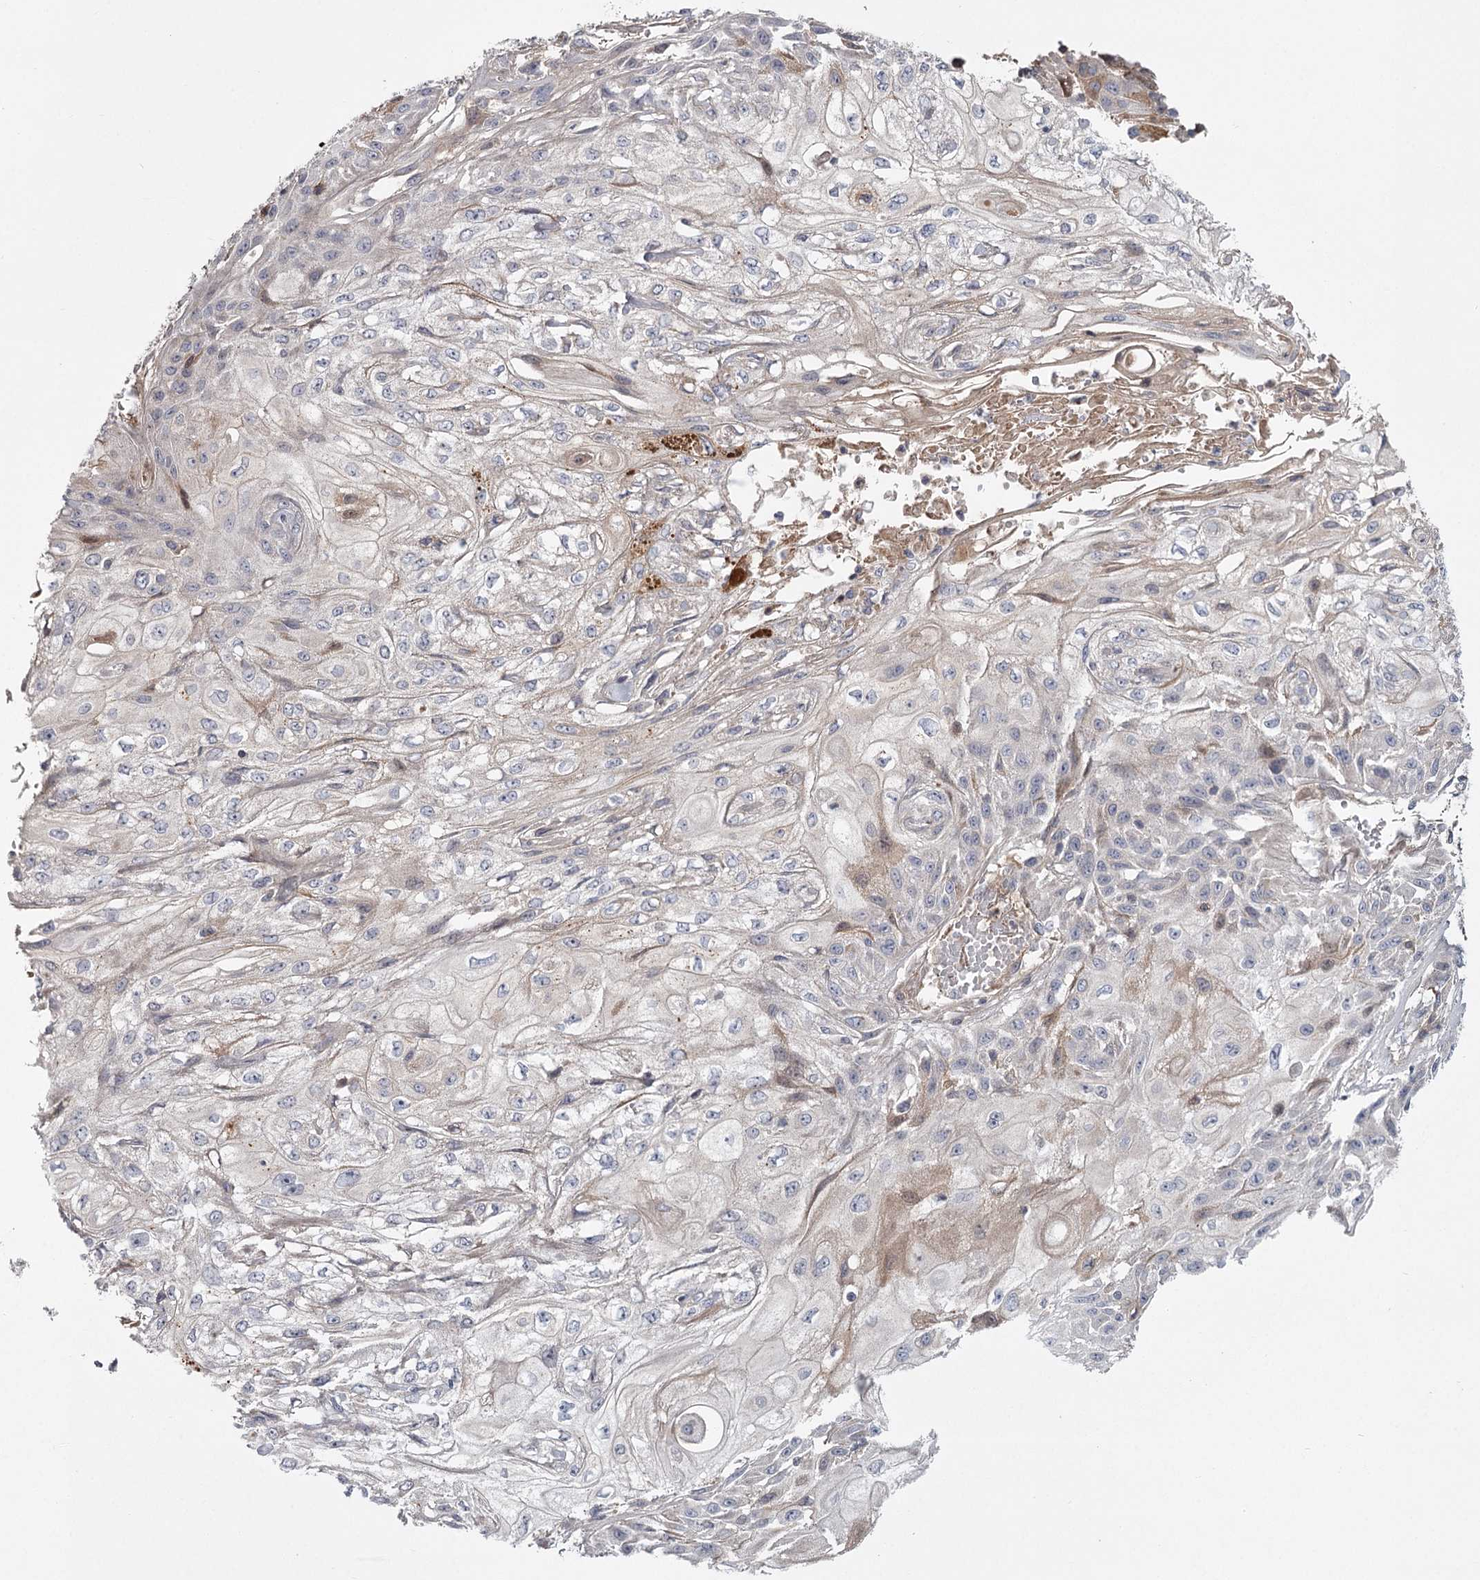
{"staining": {"intensity": "weak", "quantity": "<25%", "location": "cytoplasmic/membranous"}, "tissue": "skin cancer", "cell_type": "Tumor cells", "image_type": "cancer", "snomed": [{"axis": "morphology", "description": "Squamous cell carcinoma, NOS"}, {"axis": "morphology", "description": "Squamous cell carcinoma, metastatic, NOS"}, {"axis": "topography", "description": "Skin"}, {"axis": "topography", "description": "Lymph node"}], "caption": "An immunohistochemistry (IHC) histopathology image of skin cancer is shown. There is no staining in tumor cells of skin cancer. (DAB immunohistochemistry (IHC), high magnification).", "gene": "DHRS9", "patient": {"sex": "male", "age": 75}}